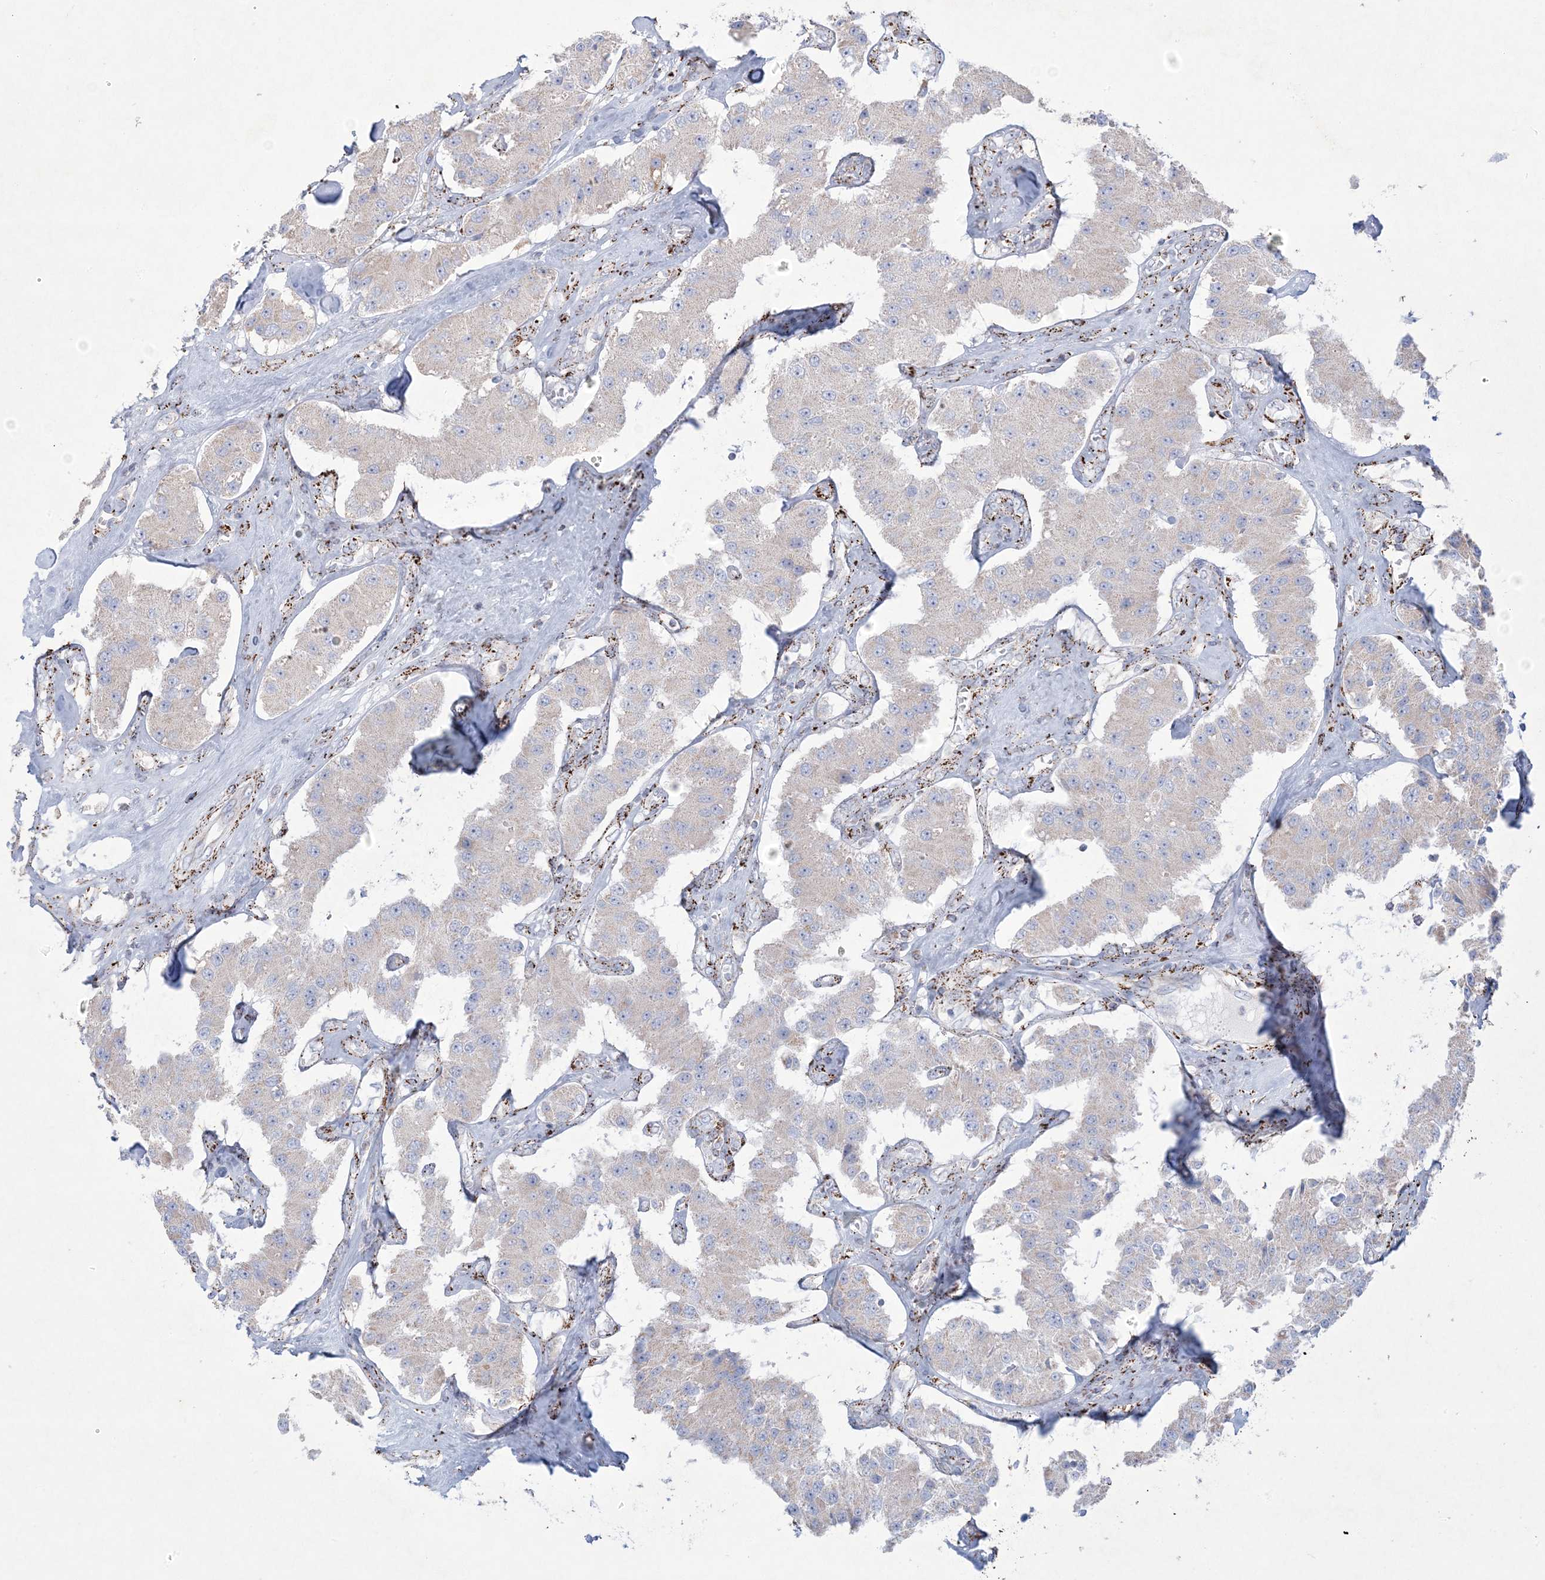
{"staining": {"intensity": "negative", "quantity": "none", "location": "none"}, "tissue": "carcinoid", "cell_type": "Tumor cells", "image_type": "cancer", "snomed": [{"axis": "morphology", "description": "Carcinoid, malignant, NOS"}, {"axis": "topography", "description": "Pancreas"}], "caption": "A histopathology image of carcinoid (malignant) stained for a protein exhibits no brown staining in tumor cells.", "gene": "KCTD6", "patient": {"sex": "male", "age": 41}}